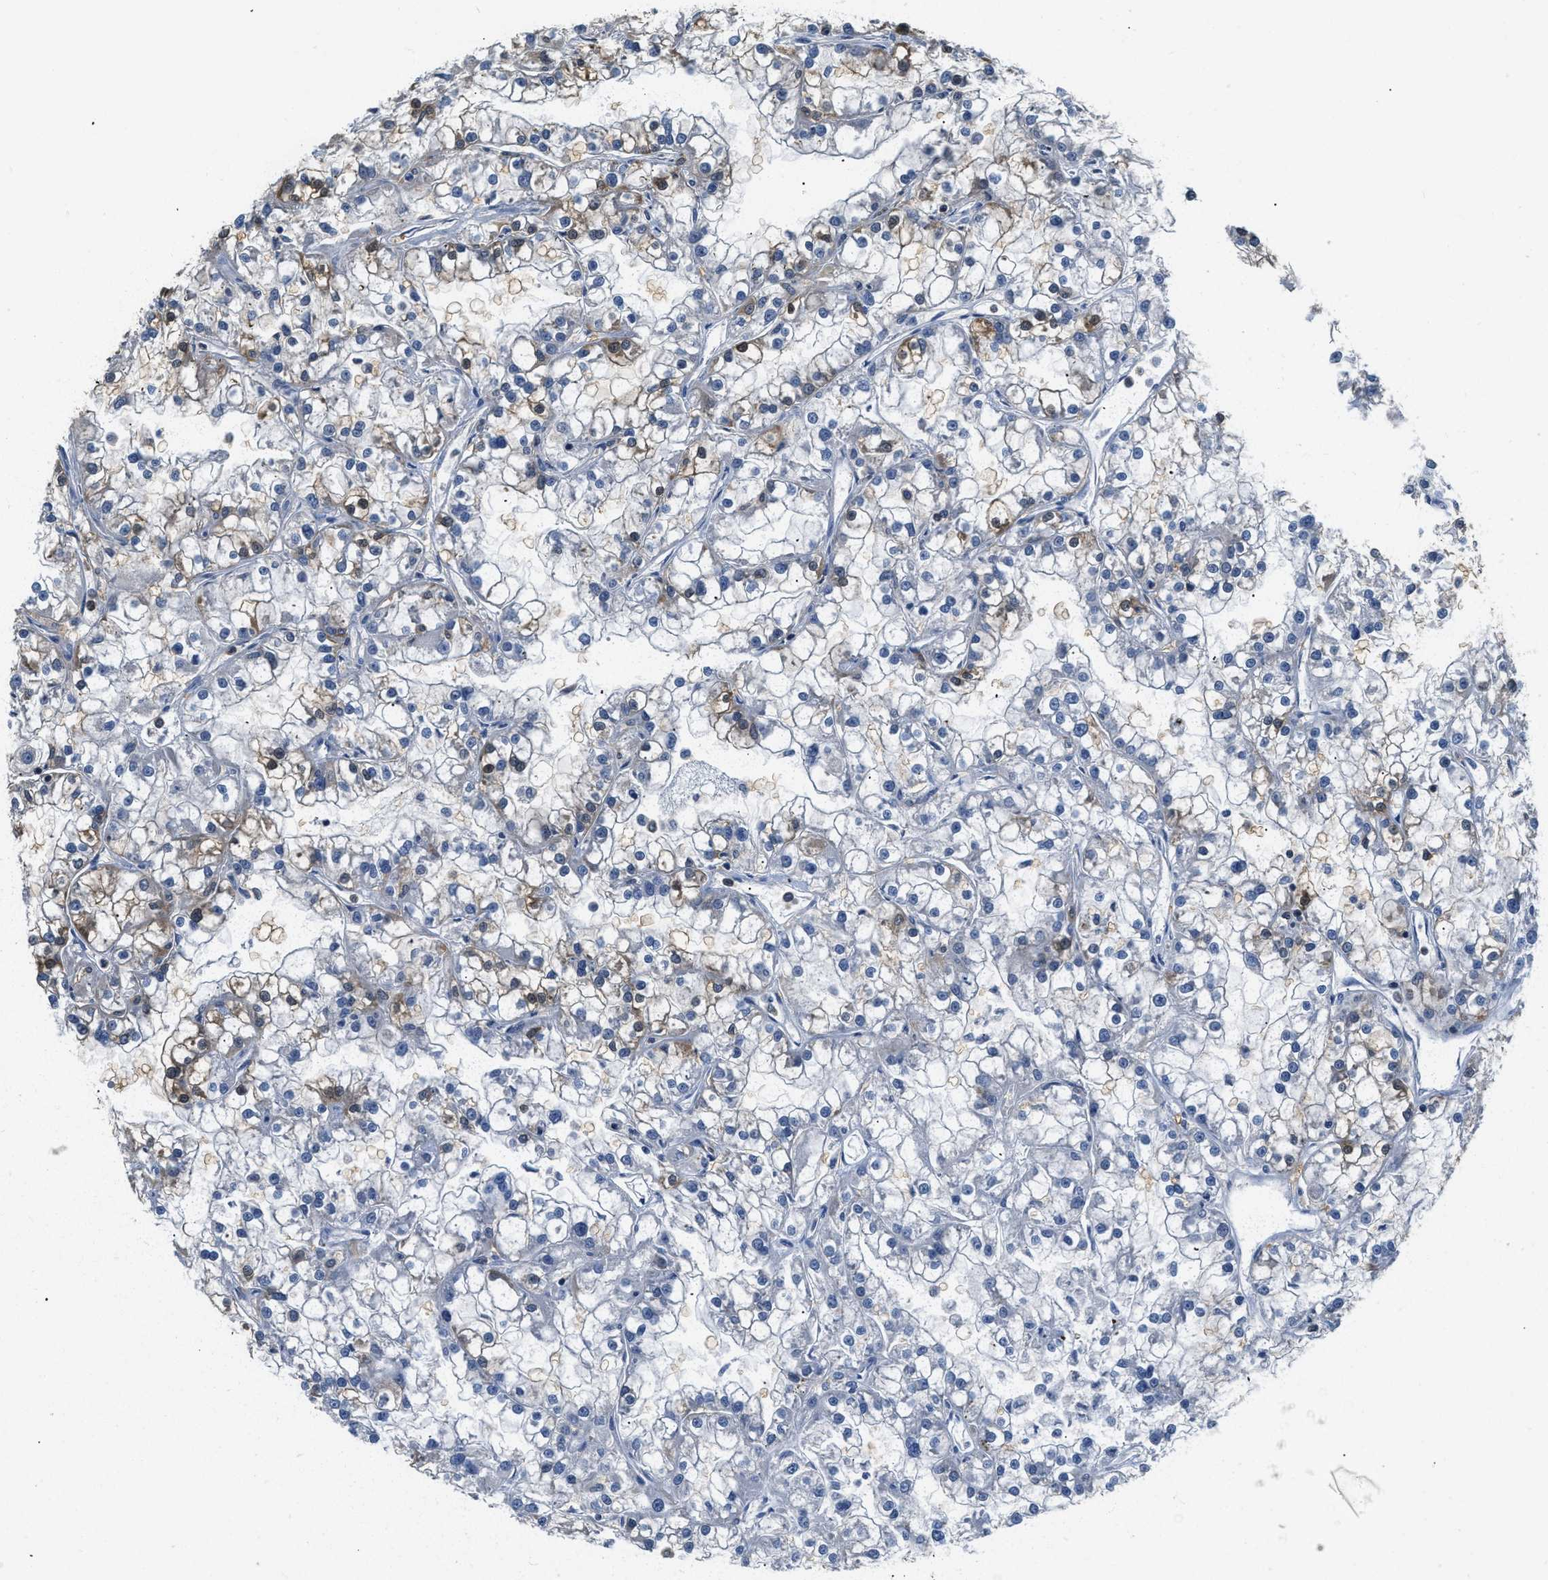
{"staining": {"intensity": "negative", "quantity": "none", "location": "none"}, "tissue": "renal cancer", "cell_type": "Tumor cells", "image_type": "cancer", "snomed": [{"axis": "morphology", "description": "Adenocarcinoma, NOS"}, {"axis": "topography", "description": "Kidney"}], "caption": "IHC of renal cancer reveals no staining in tumor cells. (DAB immunohistochemistry, high magnification).", "gene": "EIF4EBP2", "patient": {"sex": "female", "age": 52}}